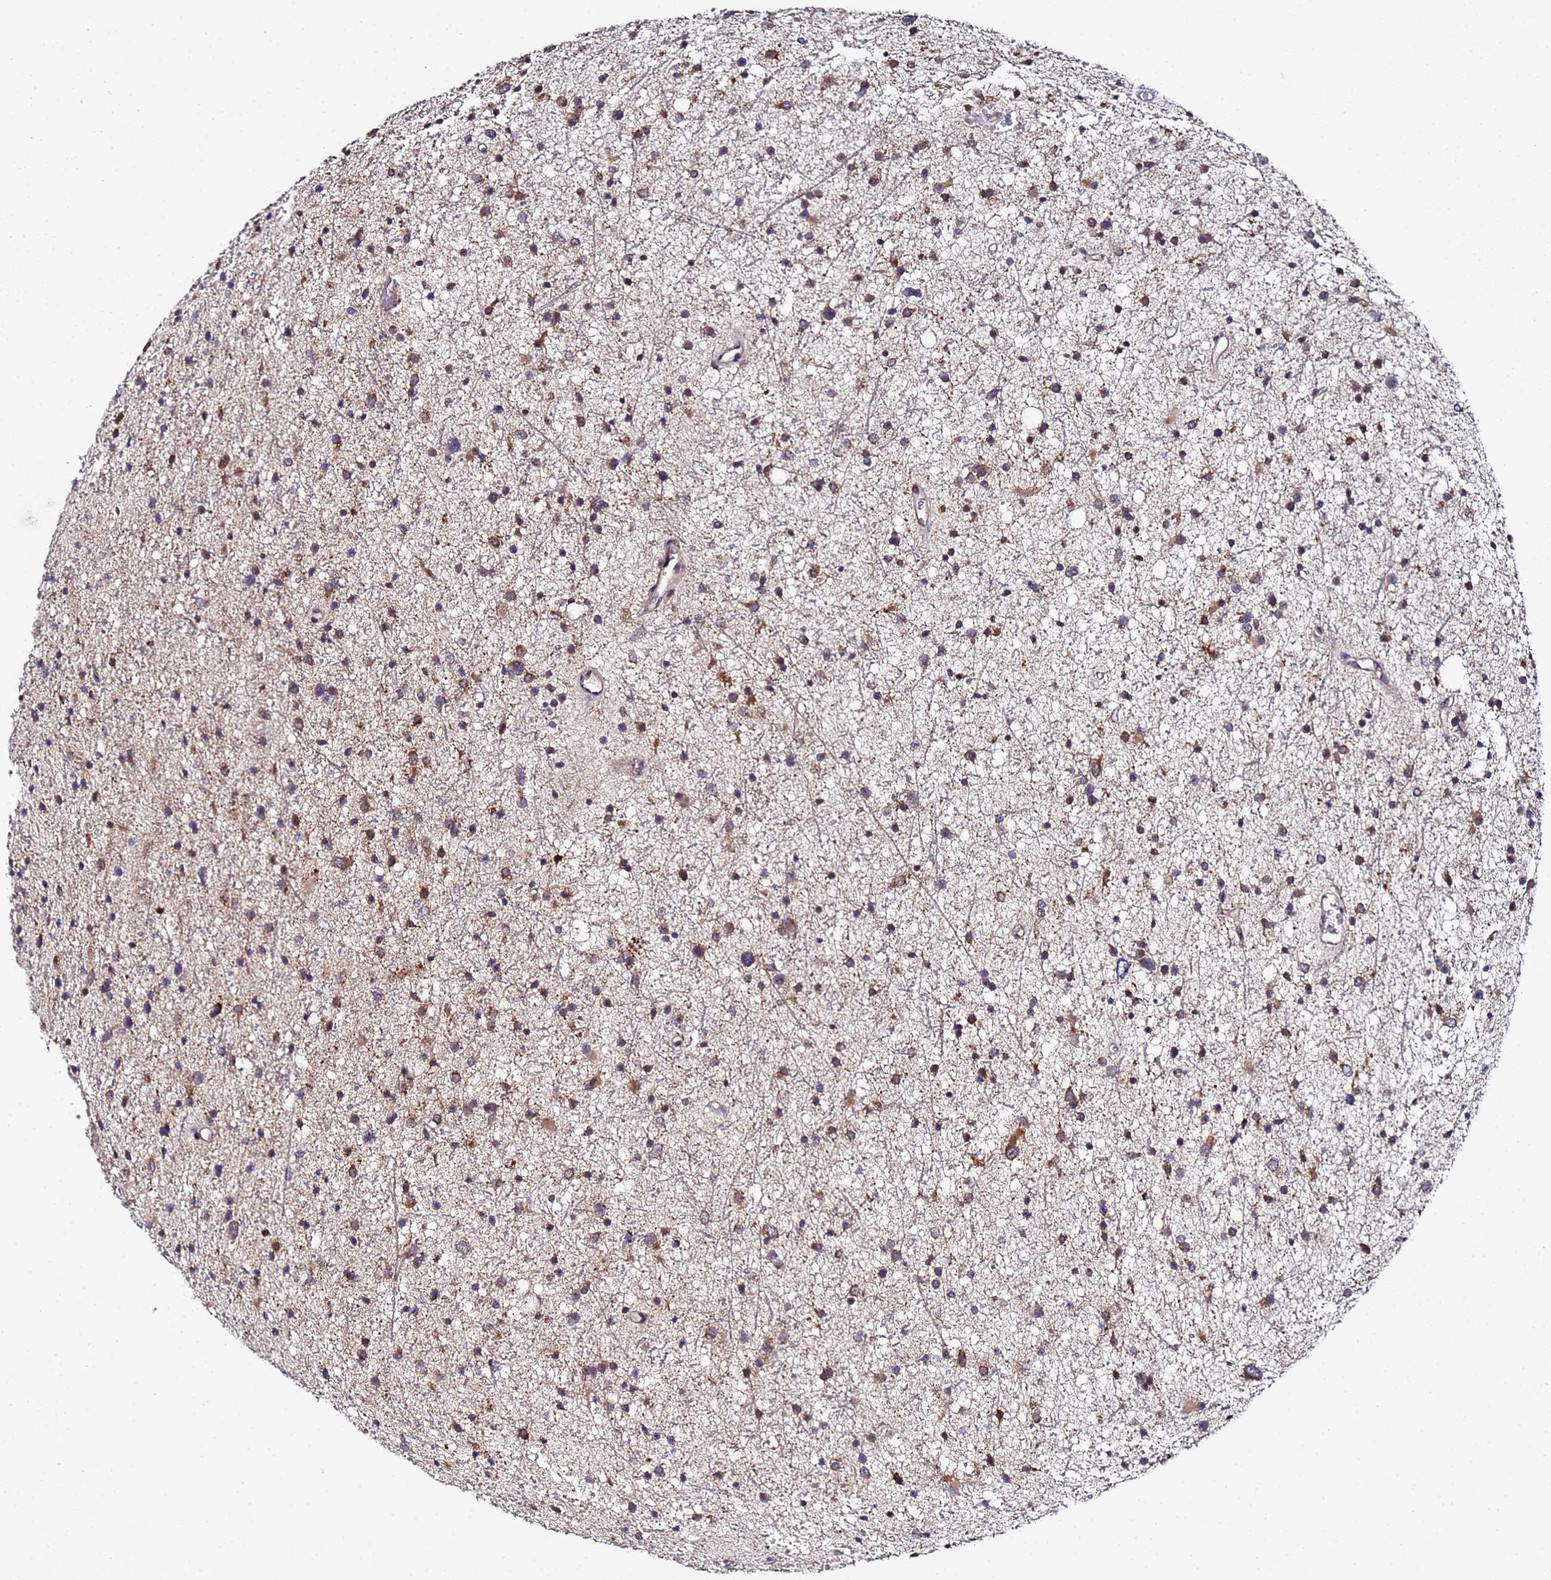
{"staining": {"intensity": "moderate", "quantity": ">75%", "location": "cytoplasmic/membranous"}, "tissue": "glioma", "cell_type": "Tumor cells", "image_type": "cancer", "snomed": [{"axis": "morphology", "description": "Glioma, malignant, Low grade"}, {"axis": "topography", "description": "Cerebral cortex"}], "caption": "Brown immunohistochemical staining in glioma exhibits moderate cytoplasmic/membranous expression in about >75% of tumor cells.", "gene": "ANAPC13", "patient": {"sex": "female", "age": 39}}